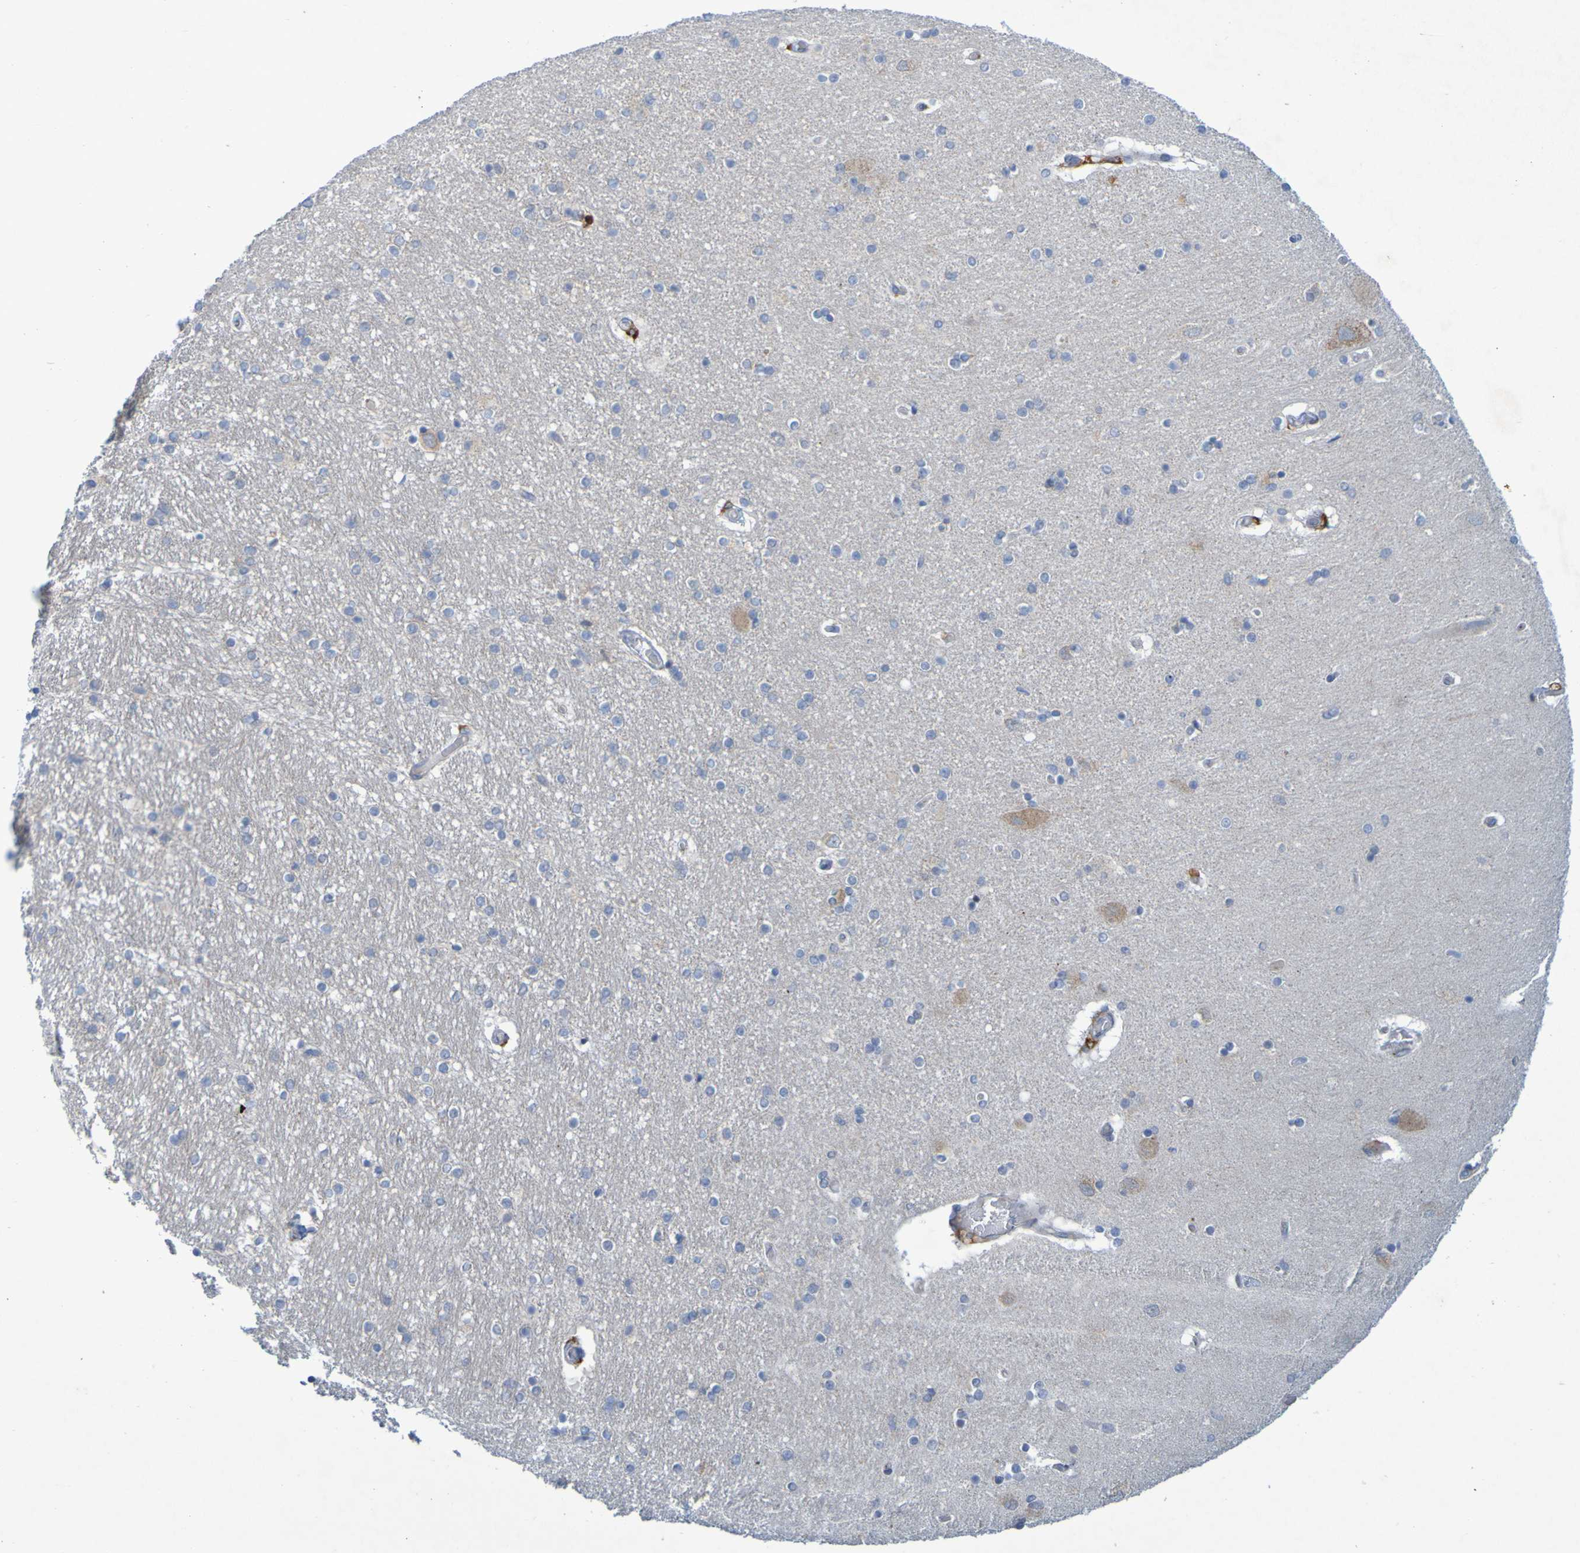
{"staining": {"intensity": "negative", "quantity": "none", "location": "none"}, "tissue": "hippocampus", "cell_type": "Glial cells", "image_type": "normal", "snomed": [{"axis": "morphology", "description": "Normal tissue, NOS"}, {"axis": "topography", "description": "Hippocampus"}], "caption": "High power microscopy micrograph of an immunohistochemistry (IHC) histopathology image of unremarkable hippocampus, revealing no significant positivity in glial cells. (Stains: DAB immunohistochemistry with hematoxylin counter stain, Microscopy: brightfield microscopy at high magnification).", "gene": "LILRB5", "patient": {"sex": "female", "age": 54}}